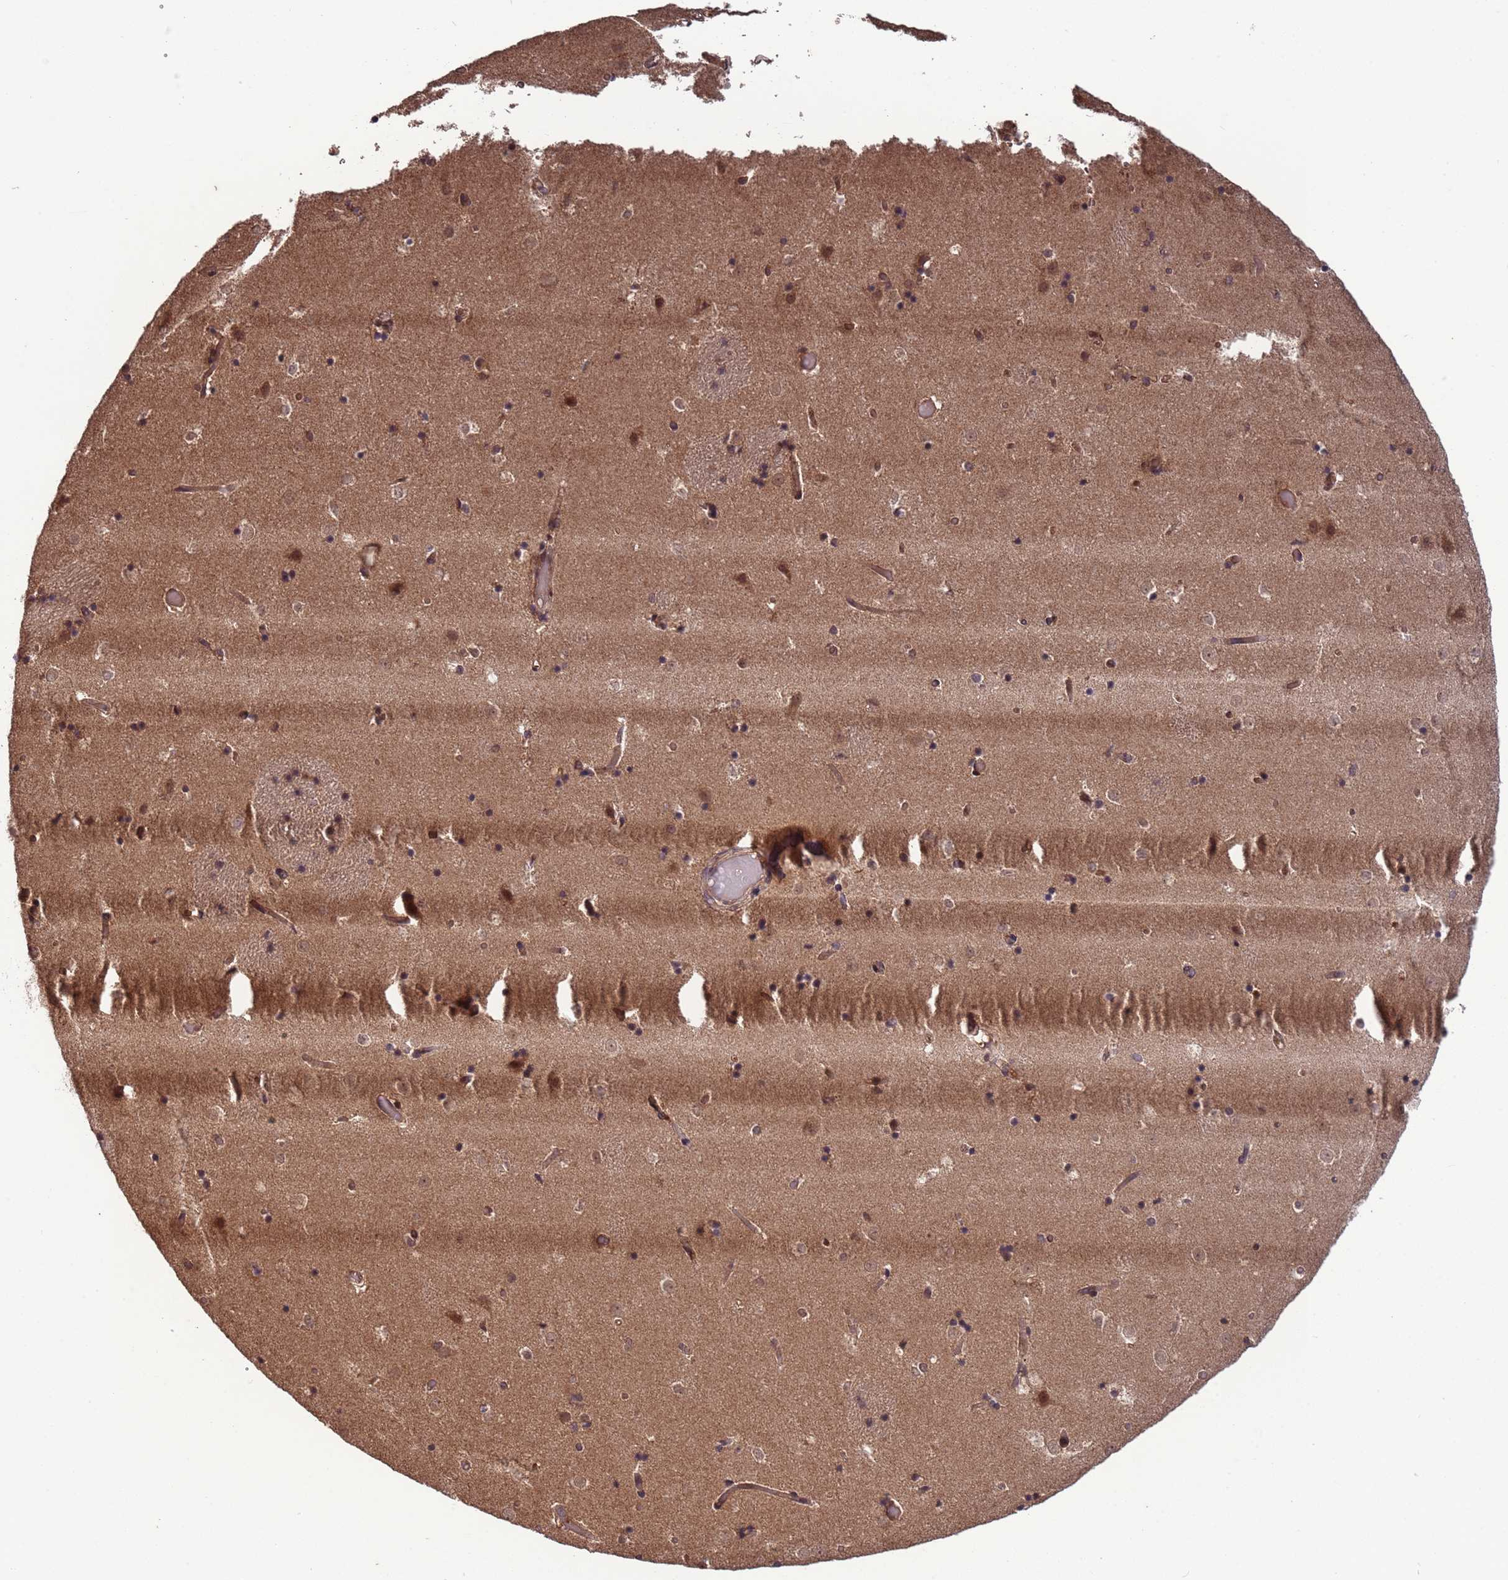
{"staining": {"intensity": "moderate", "quantity": "<25%", "location": "nuclear"}, "tissue": "caudate", "cell_type": "Glial cells", "image_type": "normal", "snomed": [{"axis": "morphology", "description": "Normal tissue, NOS"}, {"axis": "topography", "description": "Lateral ventricle wall"}], "caption": "High-magnification brightfield microscopy of normal caudate stained with DAB (3,3'-diaminobenzidine) (brown) and counterstained with hematoxylin (blue). glial cells exhibit moderate nuclear staining is appreciated in approximately<25% of cells. (DAB IHC with brightfield microscopy, high magnification).", "gene": "ERI1", "patient": {"sex": "female", "age": 52}}